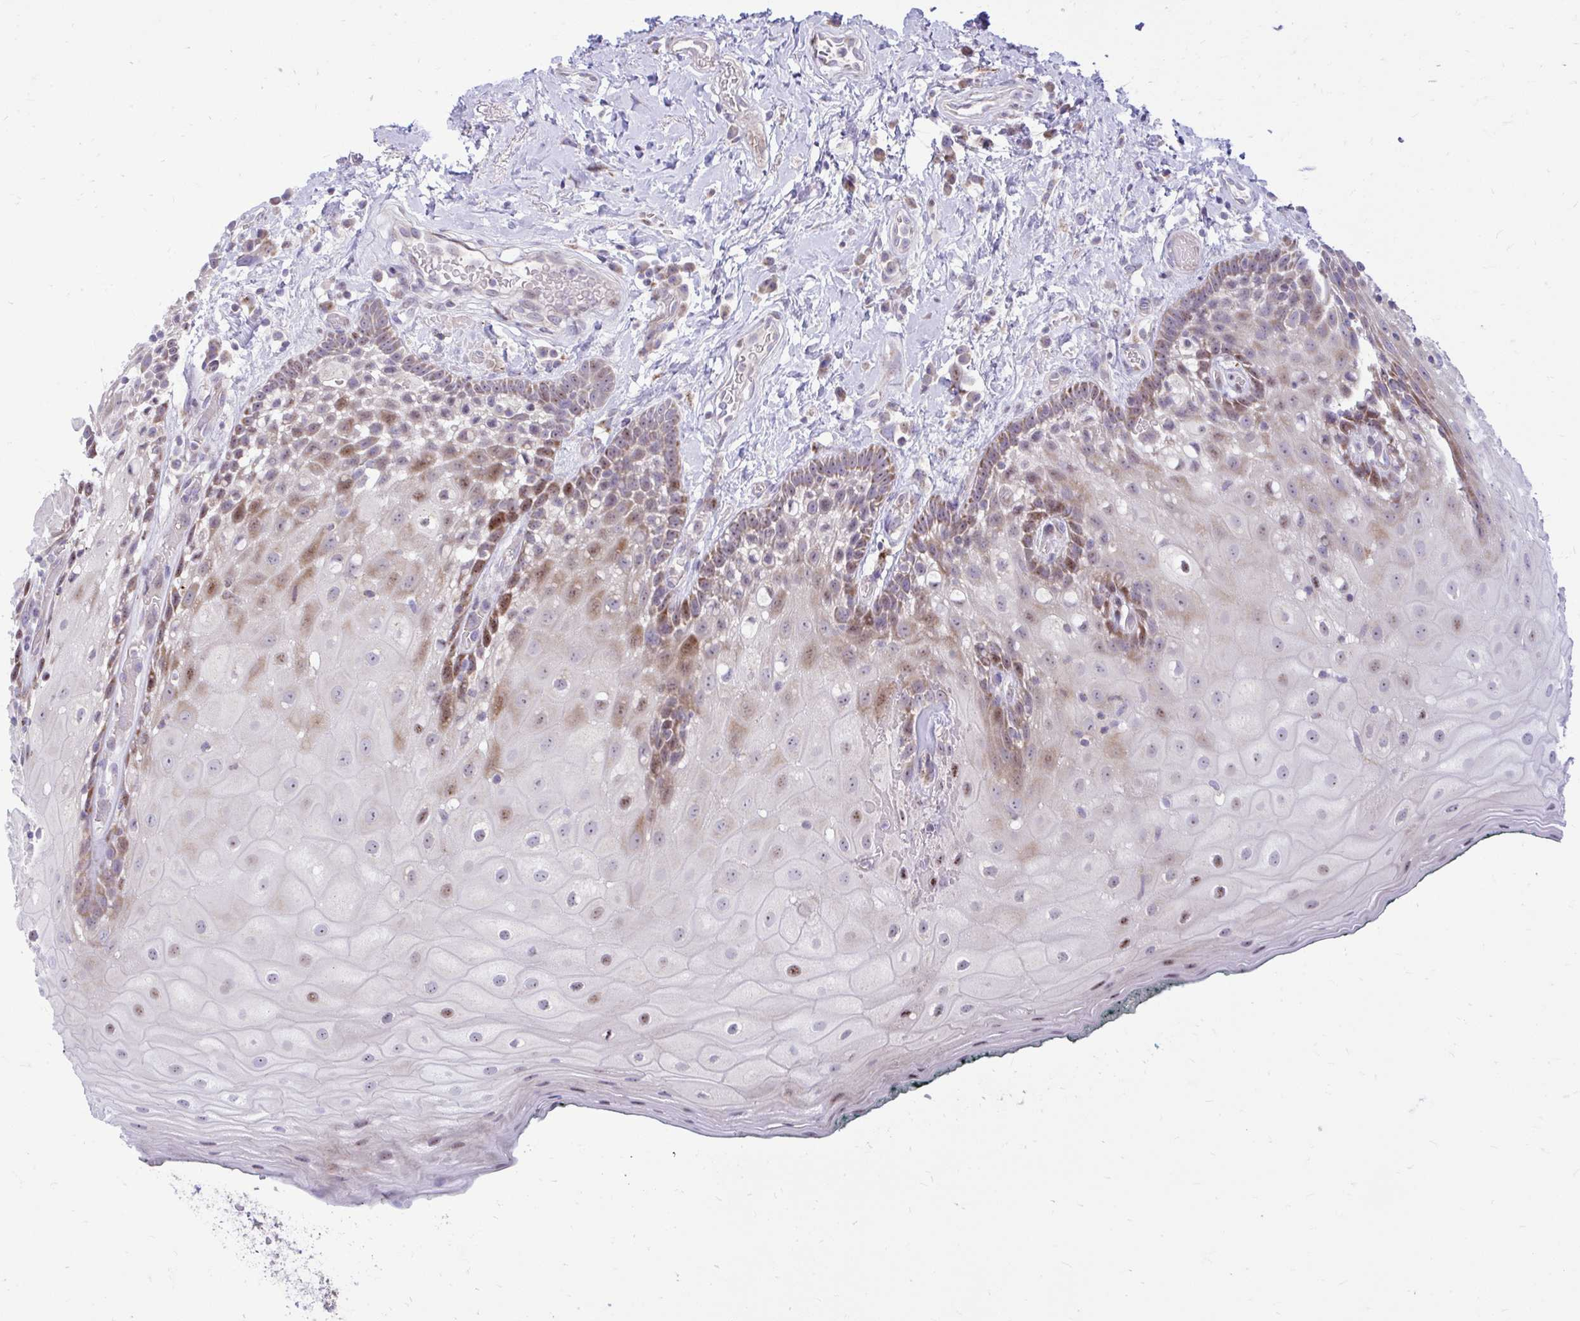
{"staining": {"intensity": "moderate", "quantity": "25%-75%", "location": "cytoplasmic/membranous"}, "tissue": "oral mucosa", "cell_type": "Squamous epithelial cells", "image_type": "normal", "snomed": [{"axis": "morphology", "description": "Normal tissue, NOS"}, {"axis": "morphology", "description": "Squamous cell carcinoma, NOS"}, {"axis": "topography", "description": "Oral tissue"}, {"axis": "topography", "description": "Head-Neck"}], "caption": "Human oral mucosa stained for a protein (brown) reveals moderate cytoplasmic/membranous positive expression in approximately 25%-75% of squamous epithelial cells.", "gene": "GPRIN3", "patient": {"sex": "male", "age": 64}}